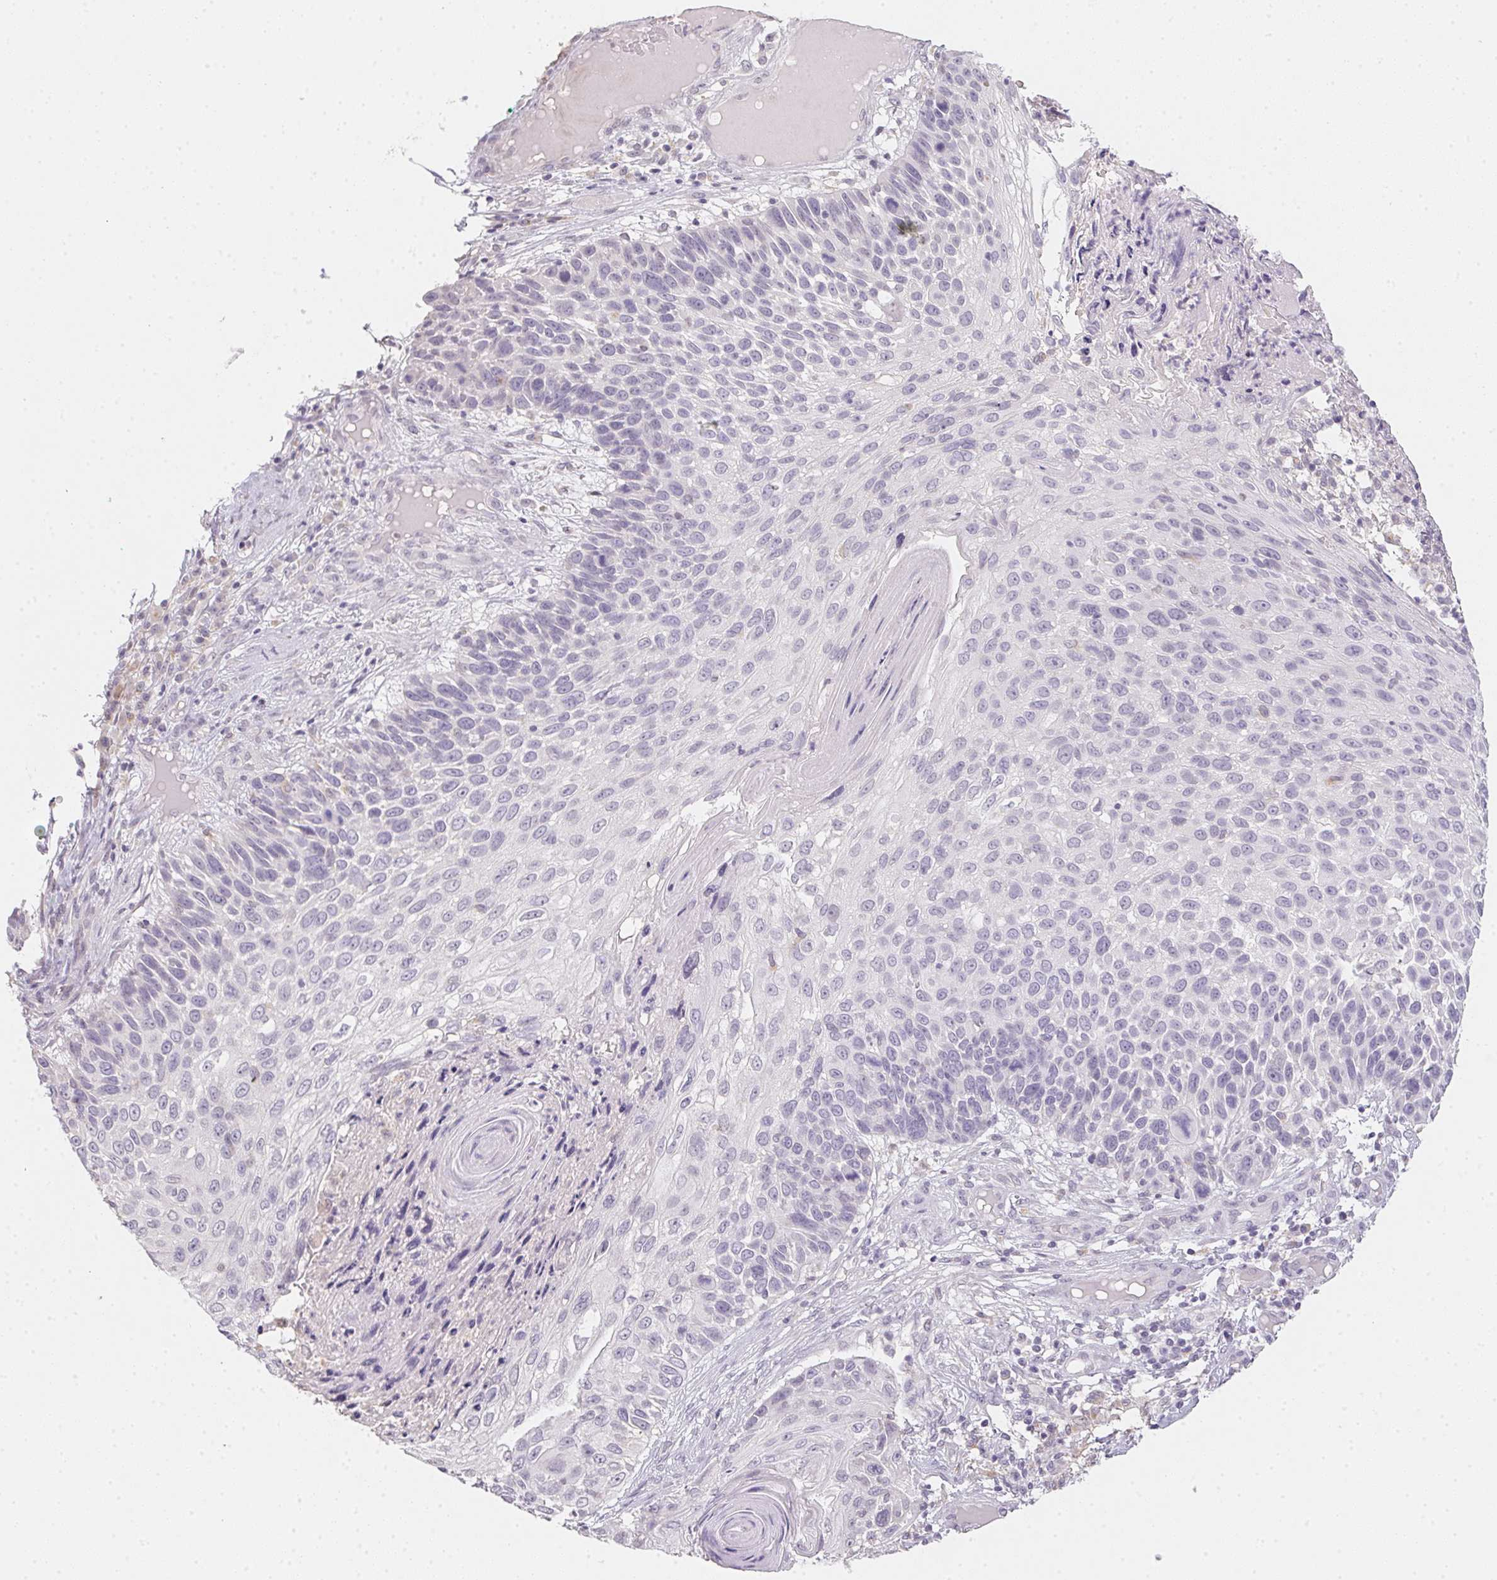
{"staining": {"intensity": "negative", "quantity": "none", "location": "none"}, "tissue": "skin cancer", "cell_type": "Tumor cells", "image_type": "cancer", "snomed": [{"axis": "morphology", "description": "Squamous cell carcinoma, NOS"}, {"axis": "topography", "description": "Skin"}], "caption": "Immunohistochemistry micrograph of human squamous cell carcinoma (skin) stained for a protein (brown), which exhibits no positivity in tumor cells. (IHC, brightfield microscopy, high magnification).", "gene": "SLC6A18", "patient": {"sex": "male", "age": 92}}